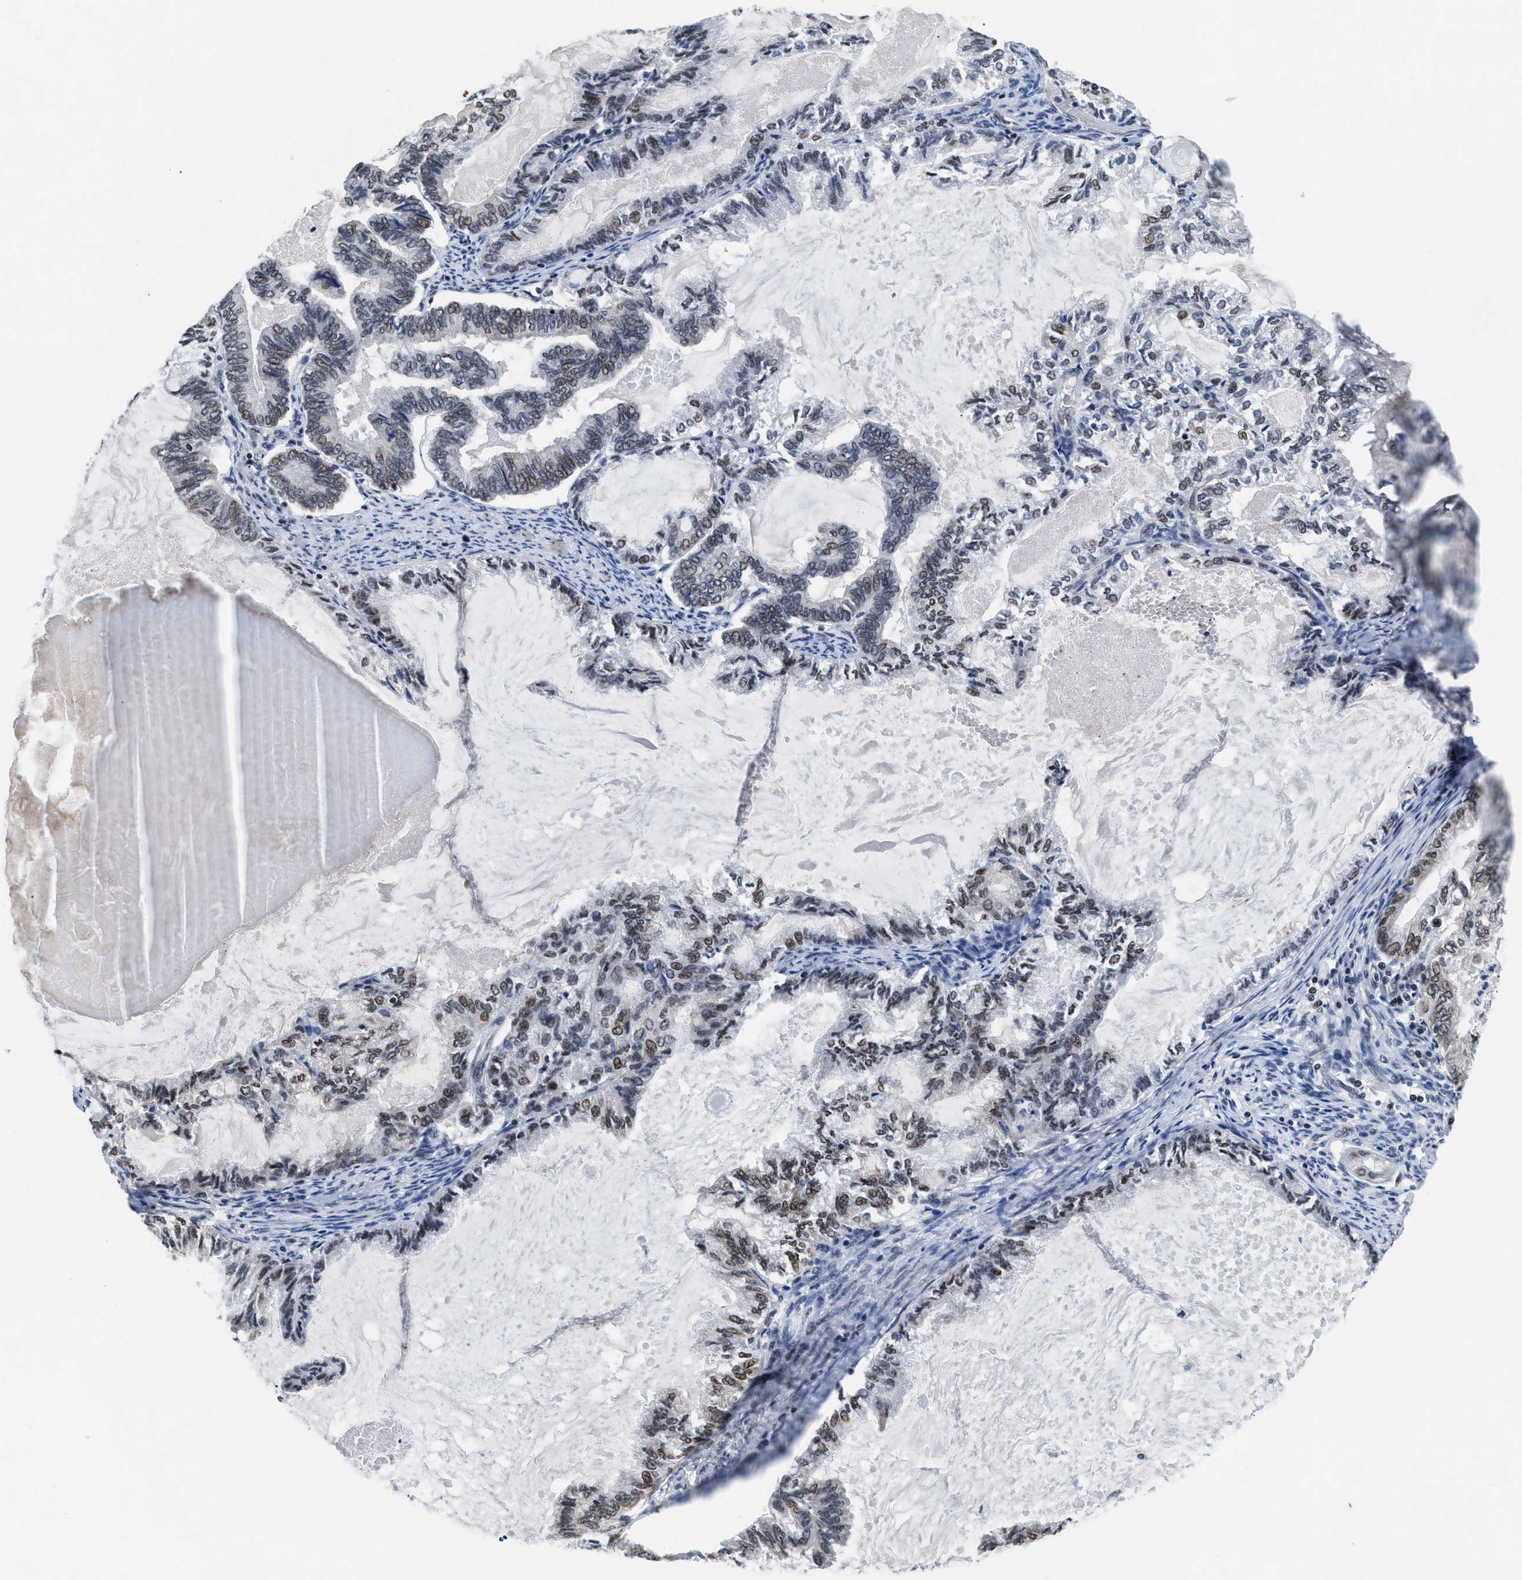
{"staining": {"intensity": "moderate", "quantity": ">75%", "location": "nuclear"}, "tissue": "endometrial cancer", "cell_type": "Tumor cells", "image_type": "cancer", "snomed": [{"axis": "morphology", "description": "Adenocarcinoma, NOS"}, {"axis": "topography", "description": "Endometrium"}], "caption": "Tumor cells display moderate nuclear expression in approximately >75% of cells in adenocarcinoma (endometrial).", "gene": "WDR81", "patient": {"sex": "female", "age": 86}}